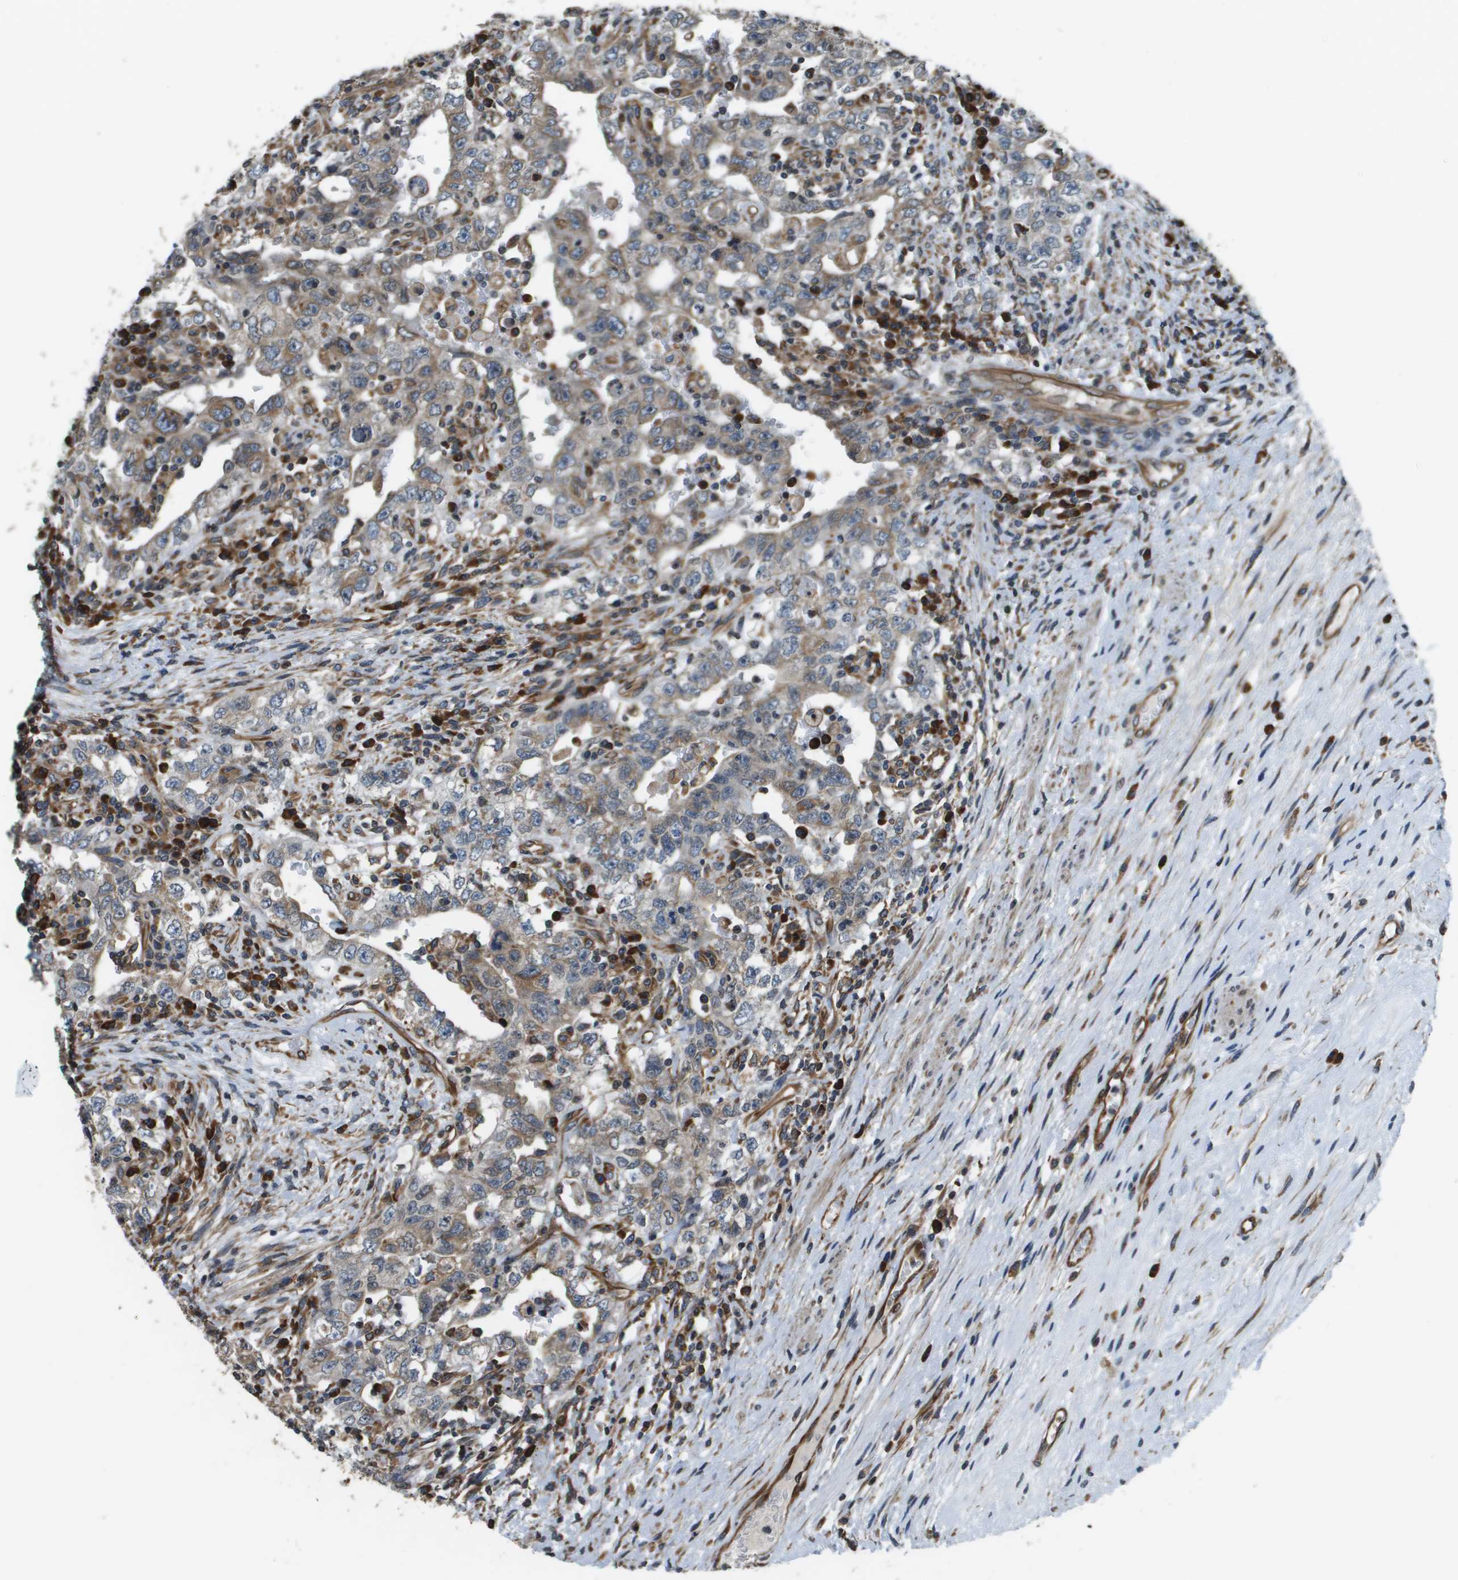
{"staining": {"intensity": "moderate", "quantity": "25%-75%", "location": "cytoplasmic/membranous"}, "tissue": "testis cancer", "cell_type": "Tumor cells", "image_type": "cancer", "snomed": [{"axis": "morphology", "description": "Carcinoma, Embryonal, NOS"}, {"axis": "topography", "description": "Testis"}], "caption": "IHC of human testis cancer exhibits medium levels of moderate cytoplasmic/membranous expression in about 25%-75% of tumor cells. (DAB IHC with brightfield microscopy, high magnification).", "gene": "SEC62", "patient": {"sex": "male", "age": 26}}